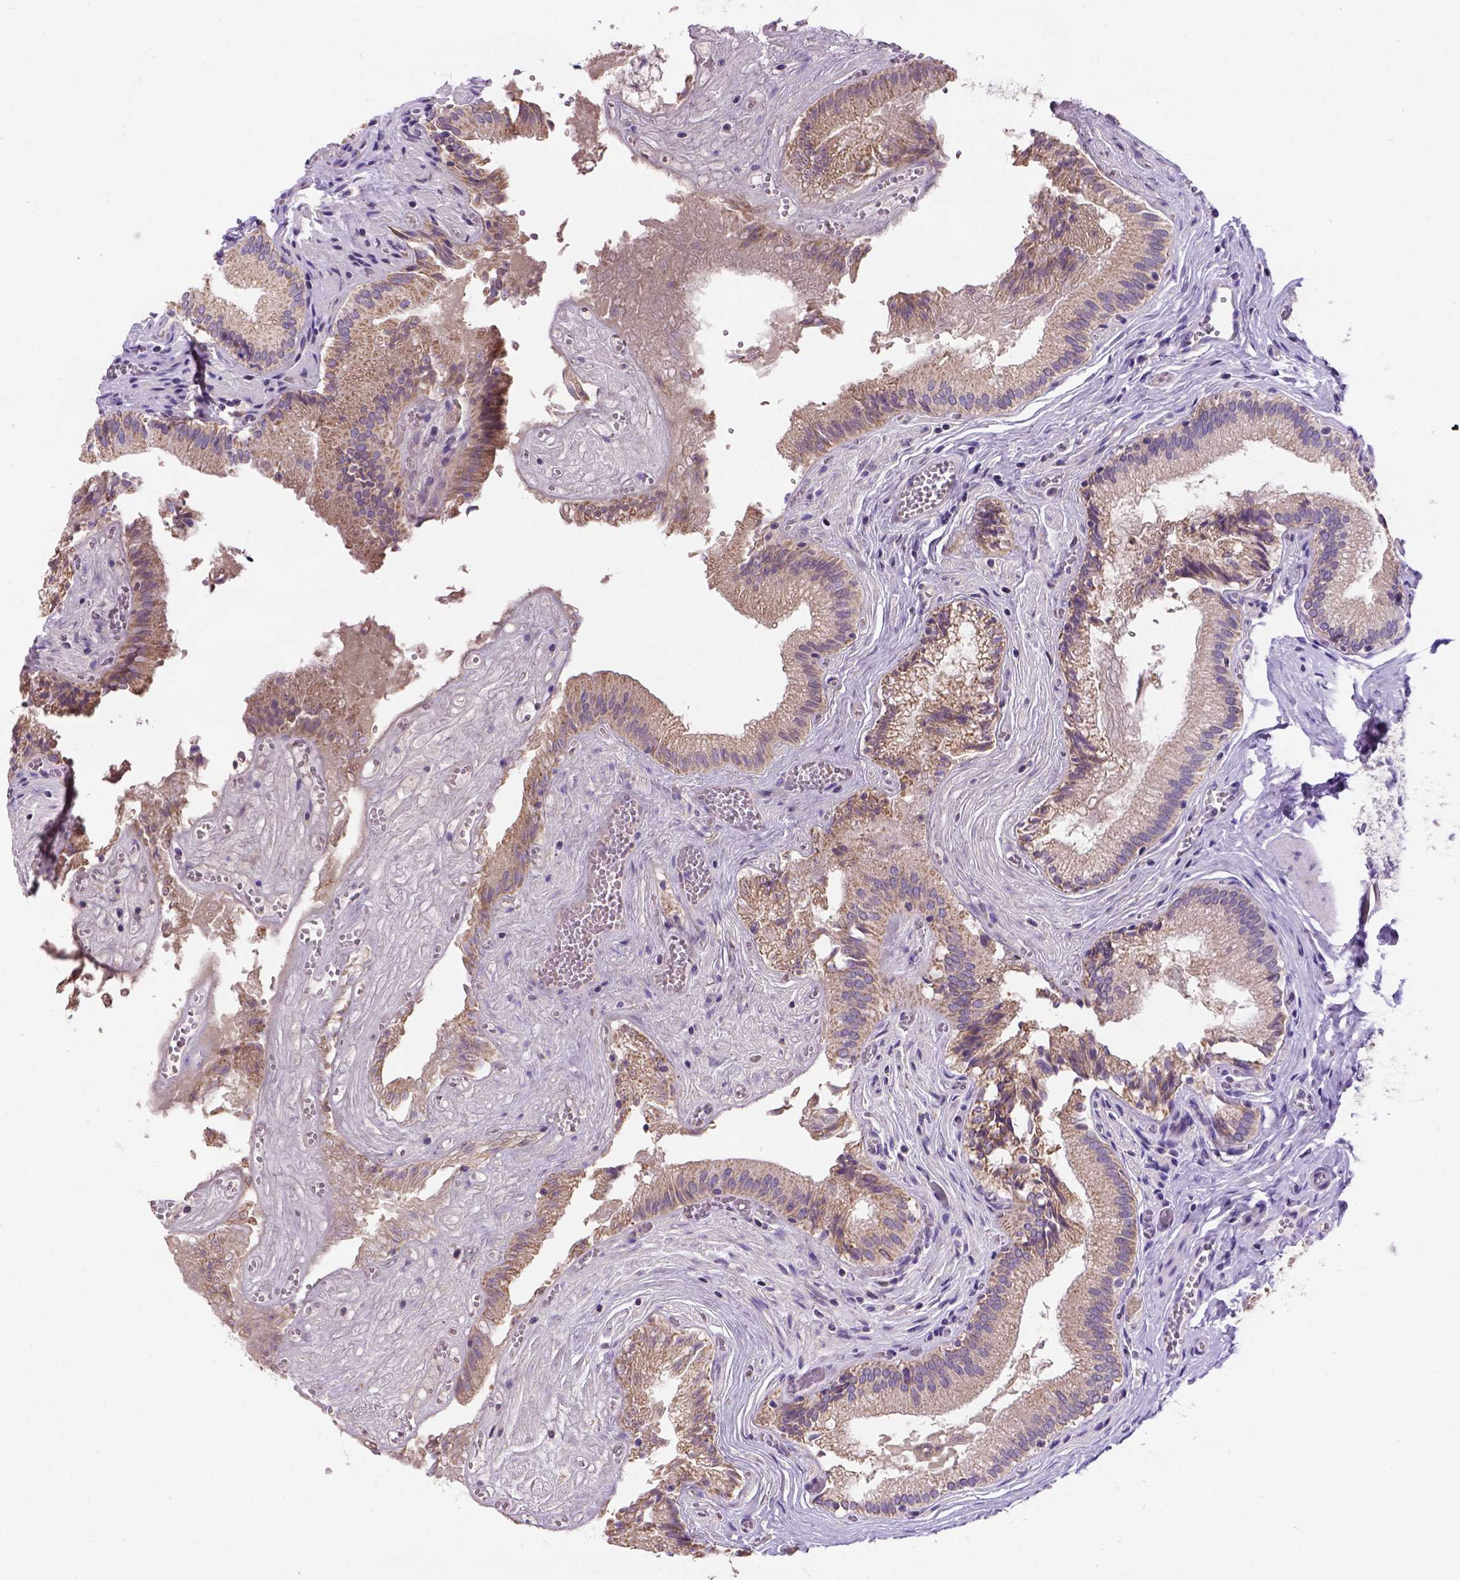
{"staining": {"intensity": "moderate", "quantity": ">75%", "location": "cytoplasmic/membranous"}, "tissue": "gallbladder", "cell_type": "Glandular cells", "image_type": "normal", "snomed": [{"axis": "morphology", "description": "Normal tissue, NOS"}, {"axis": "topography", "description": "Gallbladder"}, {"axis": "topography", "description": "Peripheral nerve tissue"}], "caption": "The image displays a brown stain indicating the presence of a protein in the cytoplasmic/membranous of glandular cells in gallbladder. The staining was performed using DAB, with brown indicating positive protein expression. Nuclei are stained blue with hematoxylin.", "gene": "L2HGDH", "patient": {"sex": "male", "age": 17}}